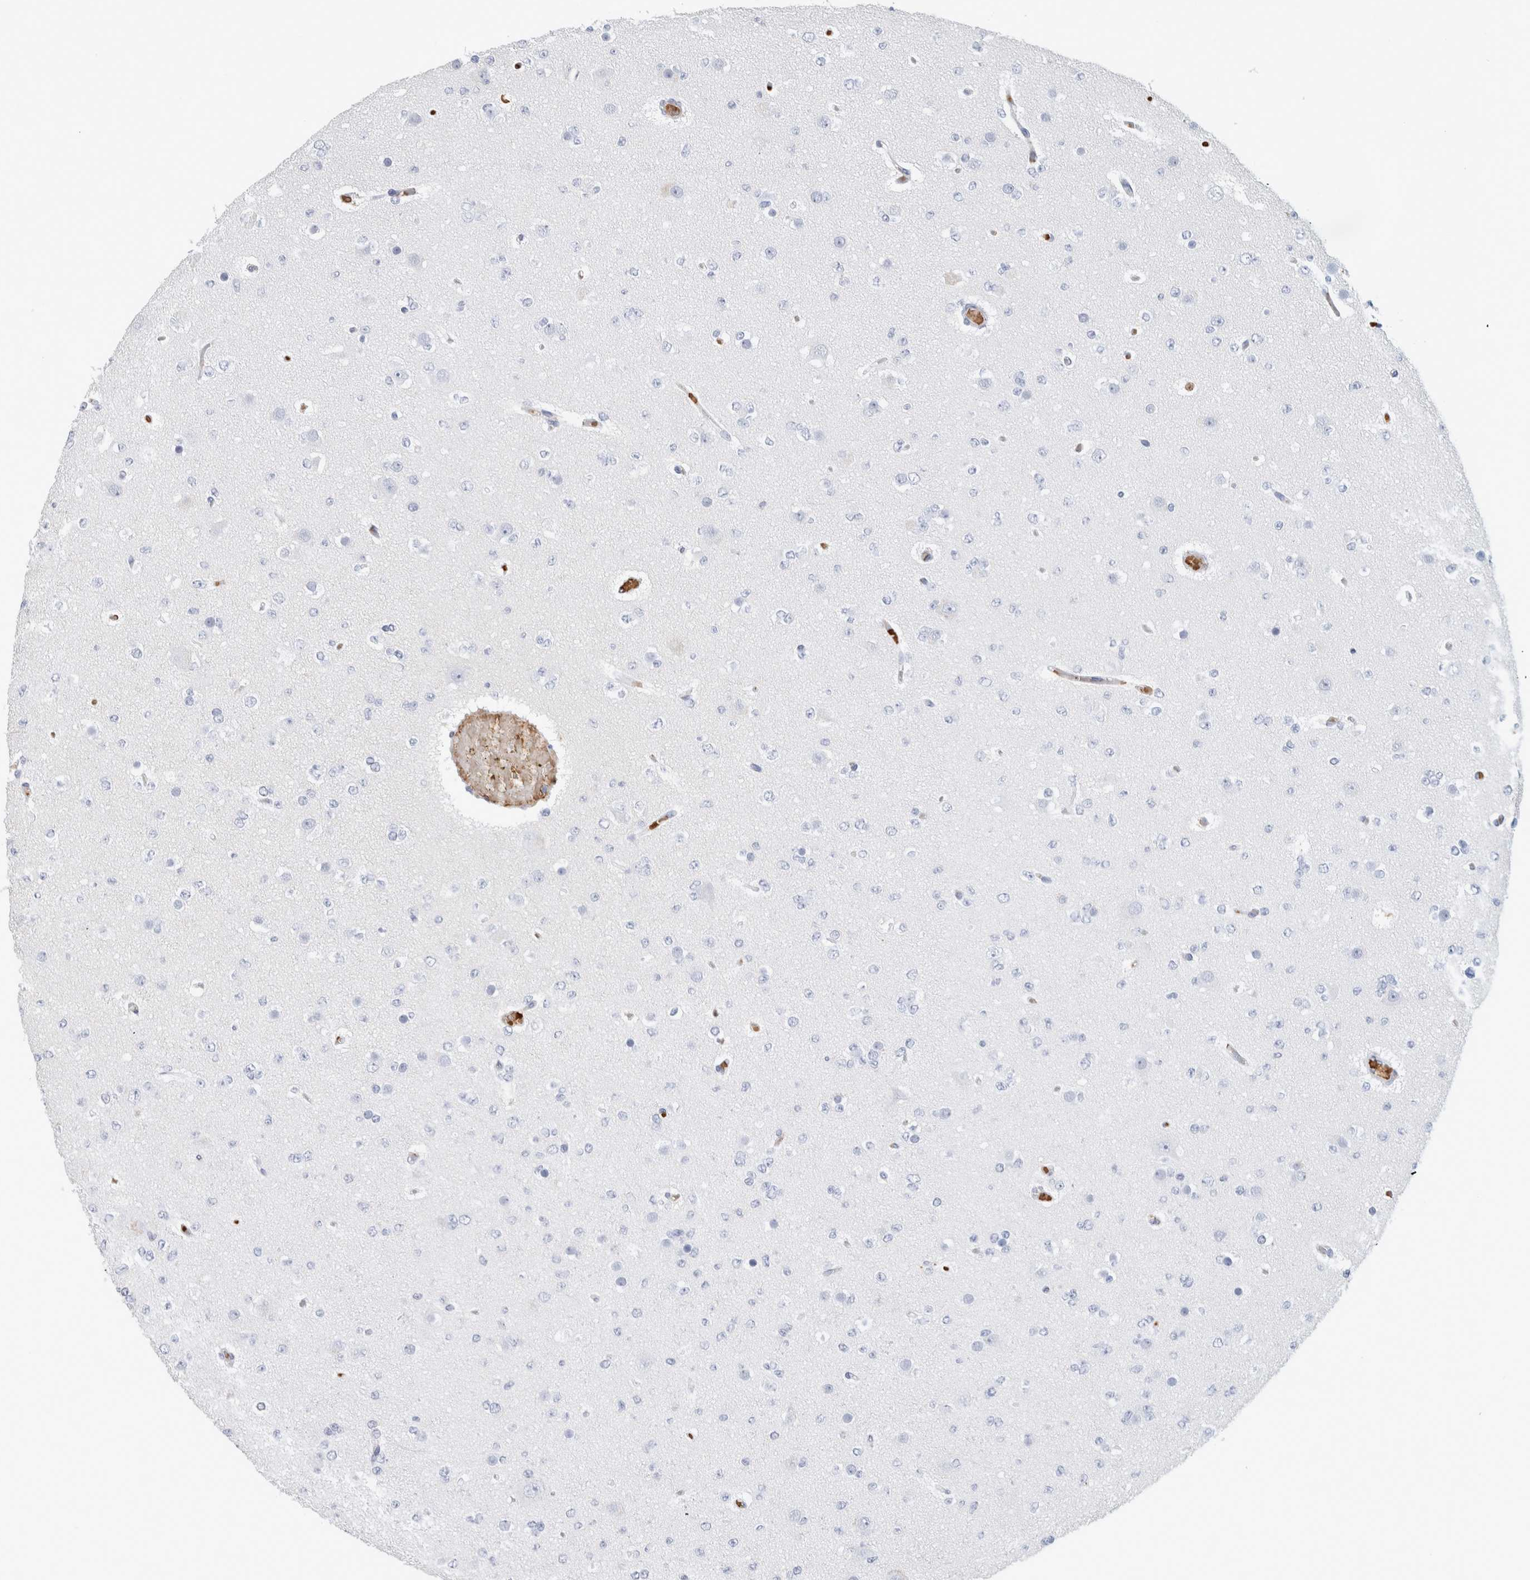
{"staining": {"intensity": "negative", "quantity": "none", "location": "none"}, "tissue": "glioma", "cell_type": "Tumor cells", "image_type": "cancer", "snomed": [{"axis": "morphology", "description": "Glioma, malignant, Low grade"}, {"axis": "topography", "description": "Brain"}], "caption": "Immunohistochemistry micrograph of neoplastic tissue: human glioma stained with DAB (3,3'-diaminobenzidine) displays no significant protein staining in tumor cells.", "gene": "CA1", "patient": {"sex": "female", "age": 22}}